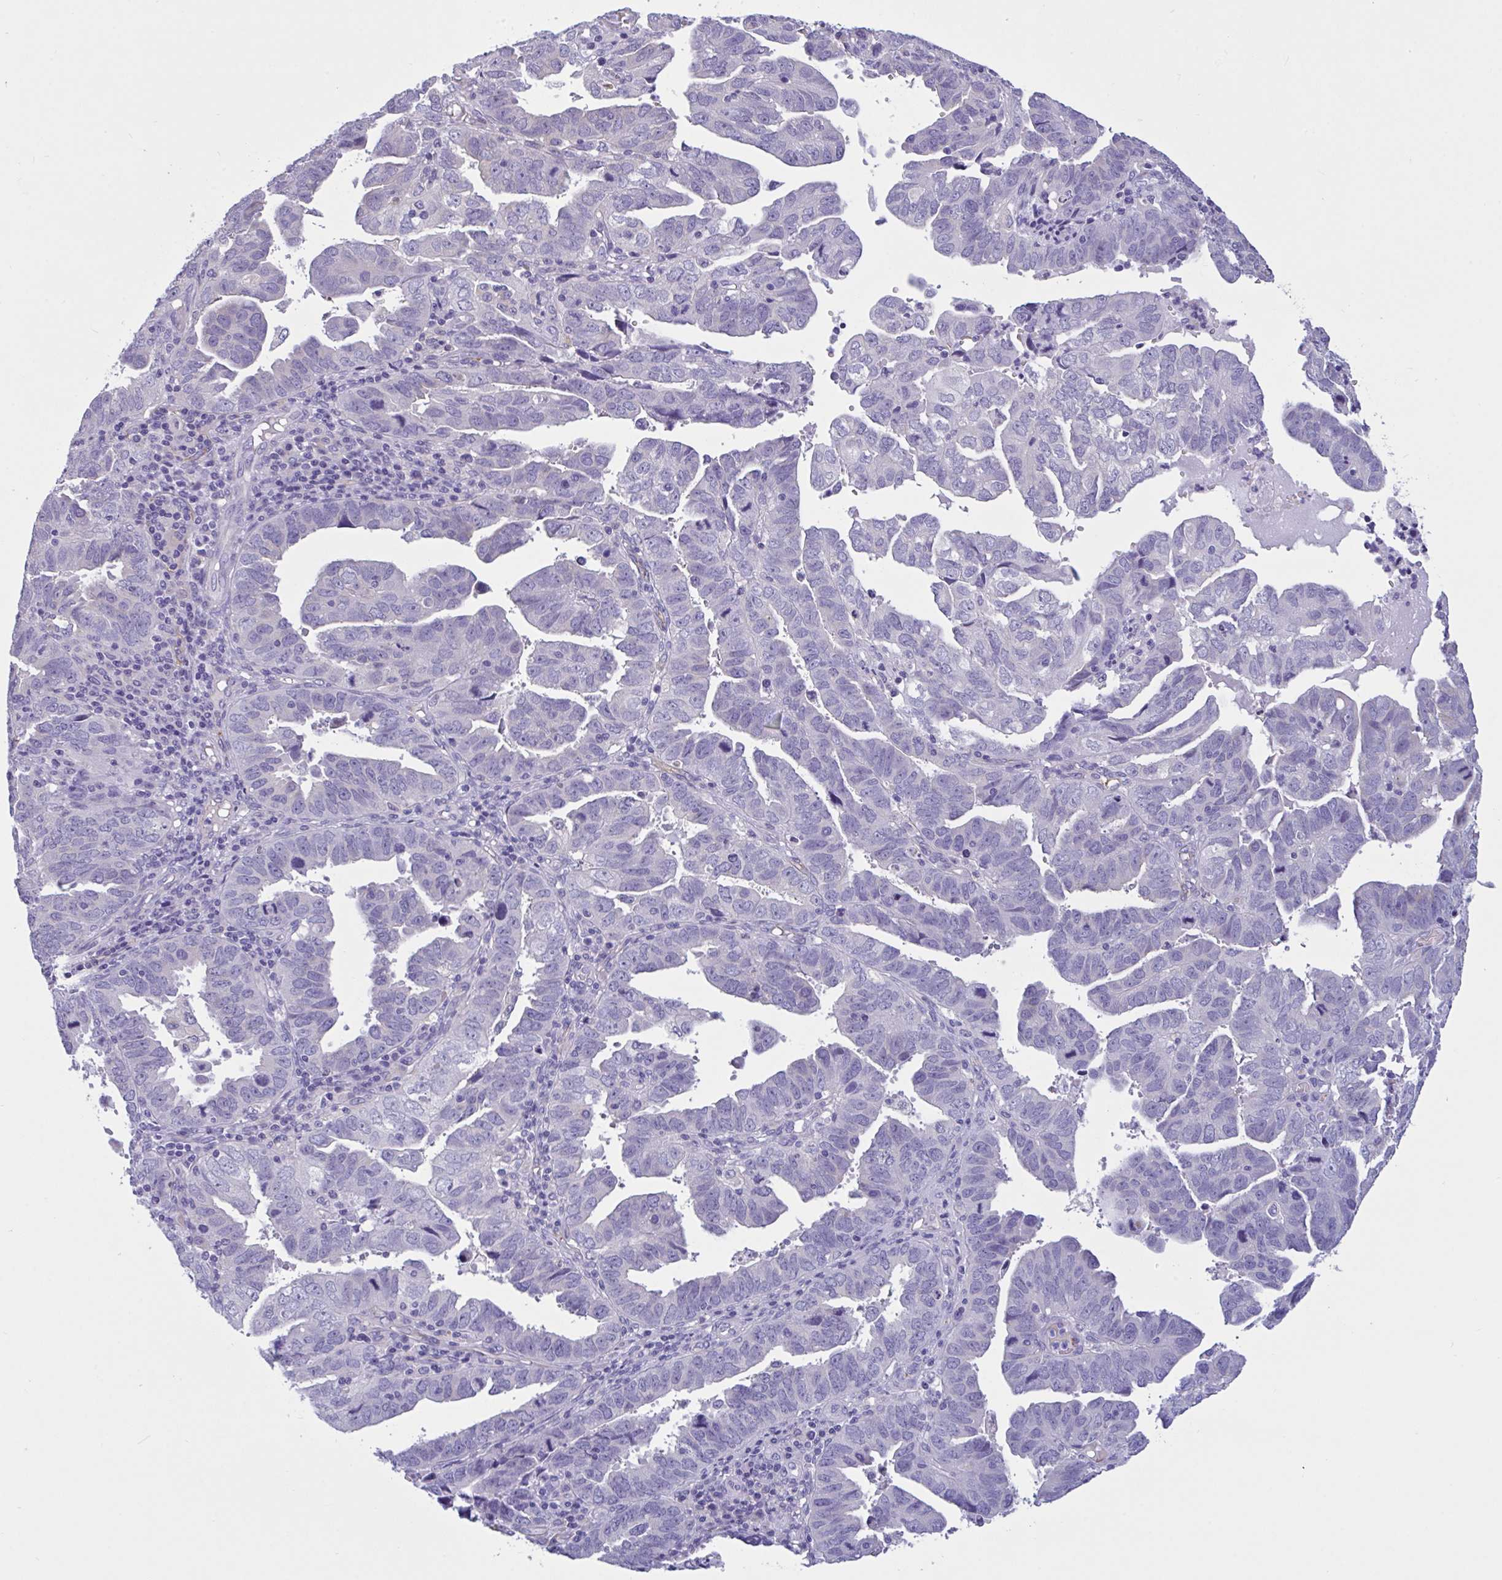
{"staining": {"intensity": "negative", "quantity": "none", "location": "none"}, "tissue": "endometrial cancer", "cell_type": "Tumor cells", "image_type": "cancer", "snomed": [{"axis": "morphology", "description": "Adenocarcinoma, NOS"}, {"axis": "topography", "description": "Uterus"}], "caption": "This is an immunohistochemistry (IHC) micrograph of endometrial cancer (adenocarcinoma). There is no expression in tumor cells.", "gene": "RPL22L1", "patient": {"sex": "female", "age": 62}}